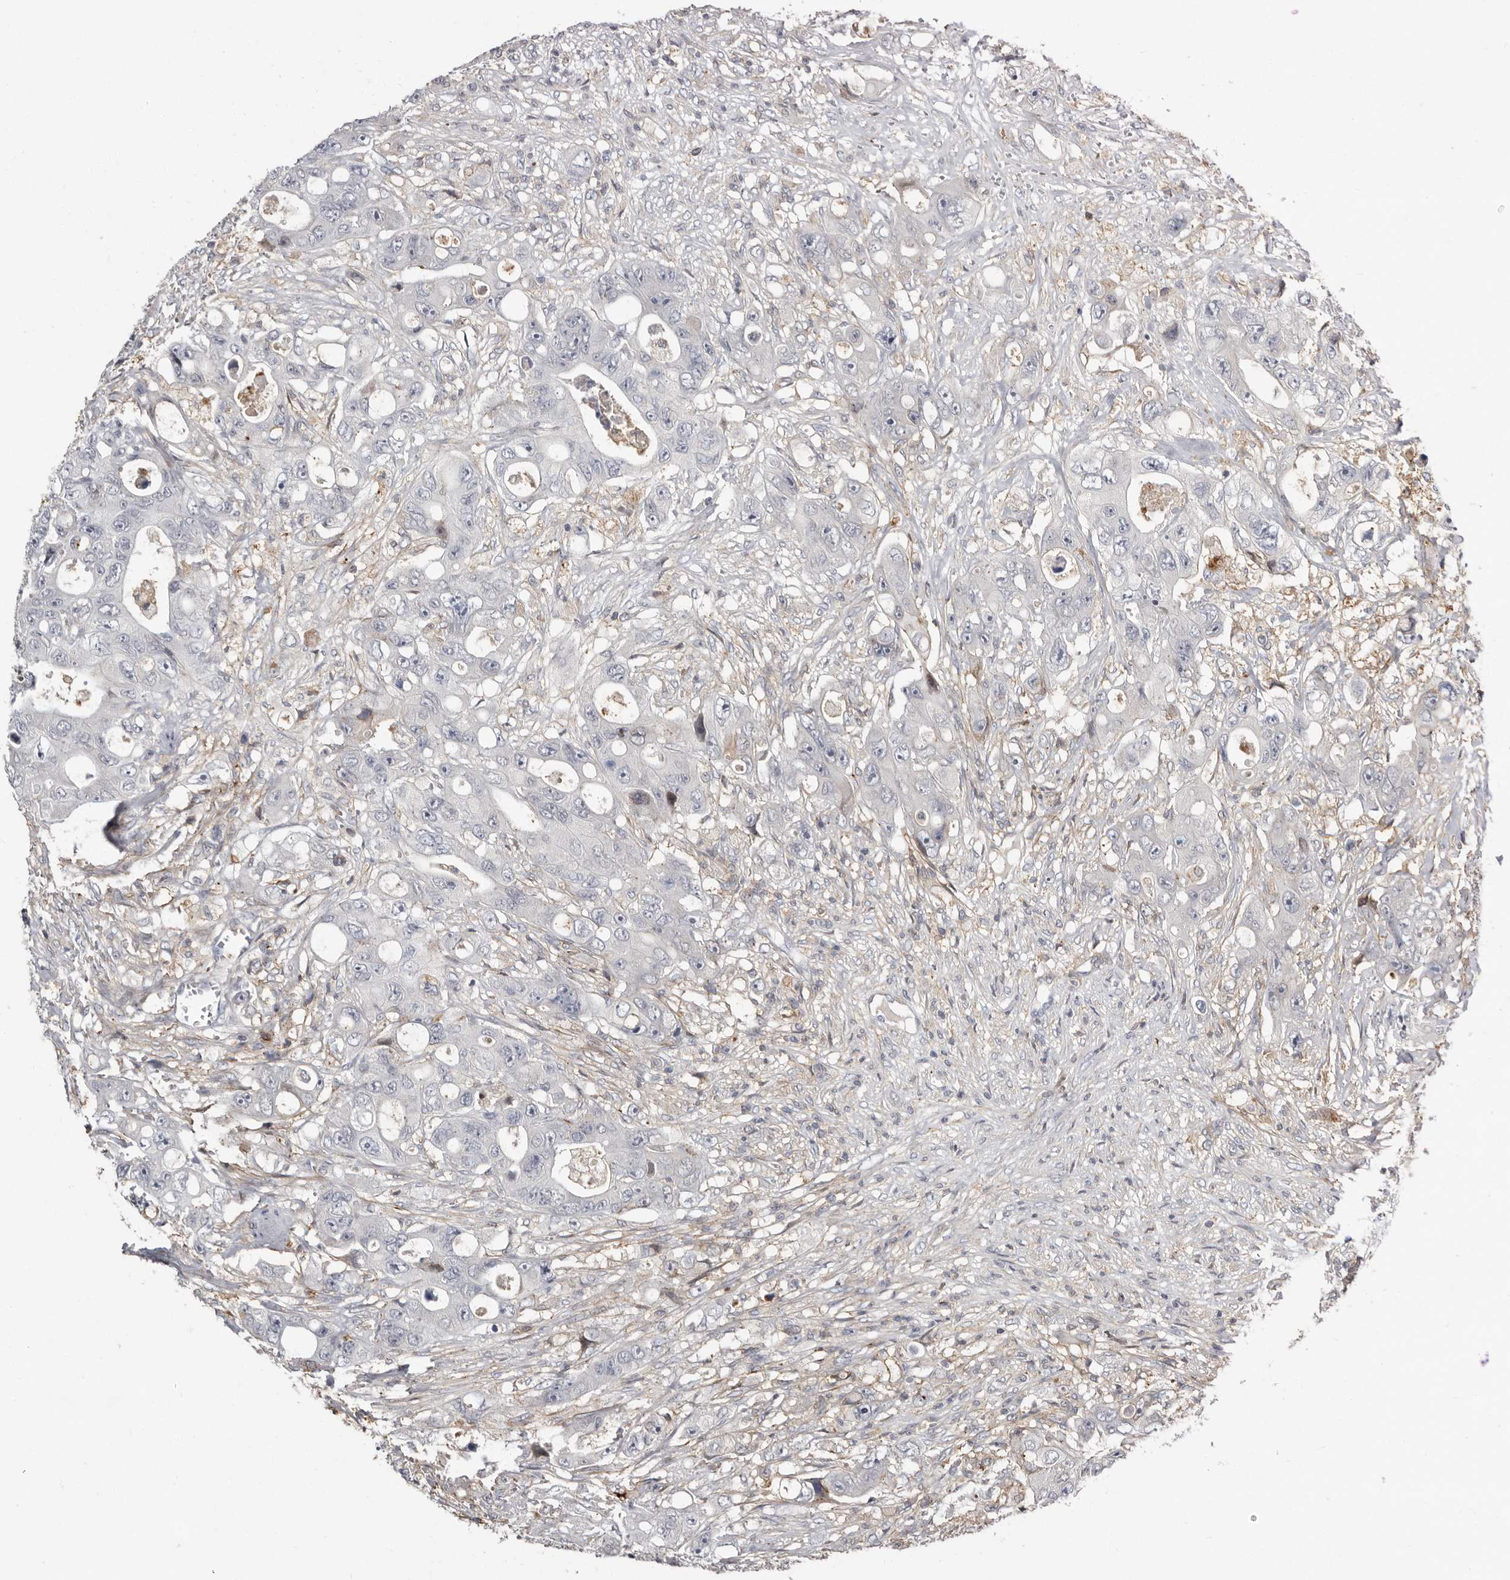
{"staining": {"intensity": "negative", "quantity": "none", "location": "none"}, "tissue": "colorectal cancer", "cell_type": "Tumor cells", "image_type": "cancer", "snomed": [{"axis": "morphology", "description": "Adenocarcinoma, NOS"}, {"axis": "topography", "description": "Colon"}], "caption": "Adenocarcinoma (colorectal) was stained to show a protein in brown. There is no significant positivity in tumor cells.", "gene": "KIF26B", "patient": {"sex": "female", "age": 46}}